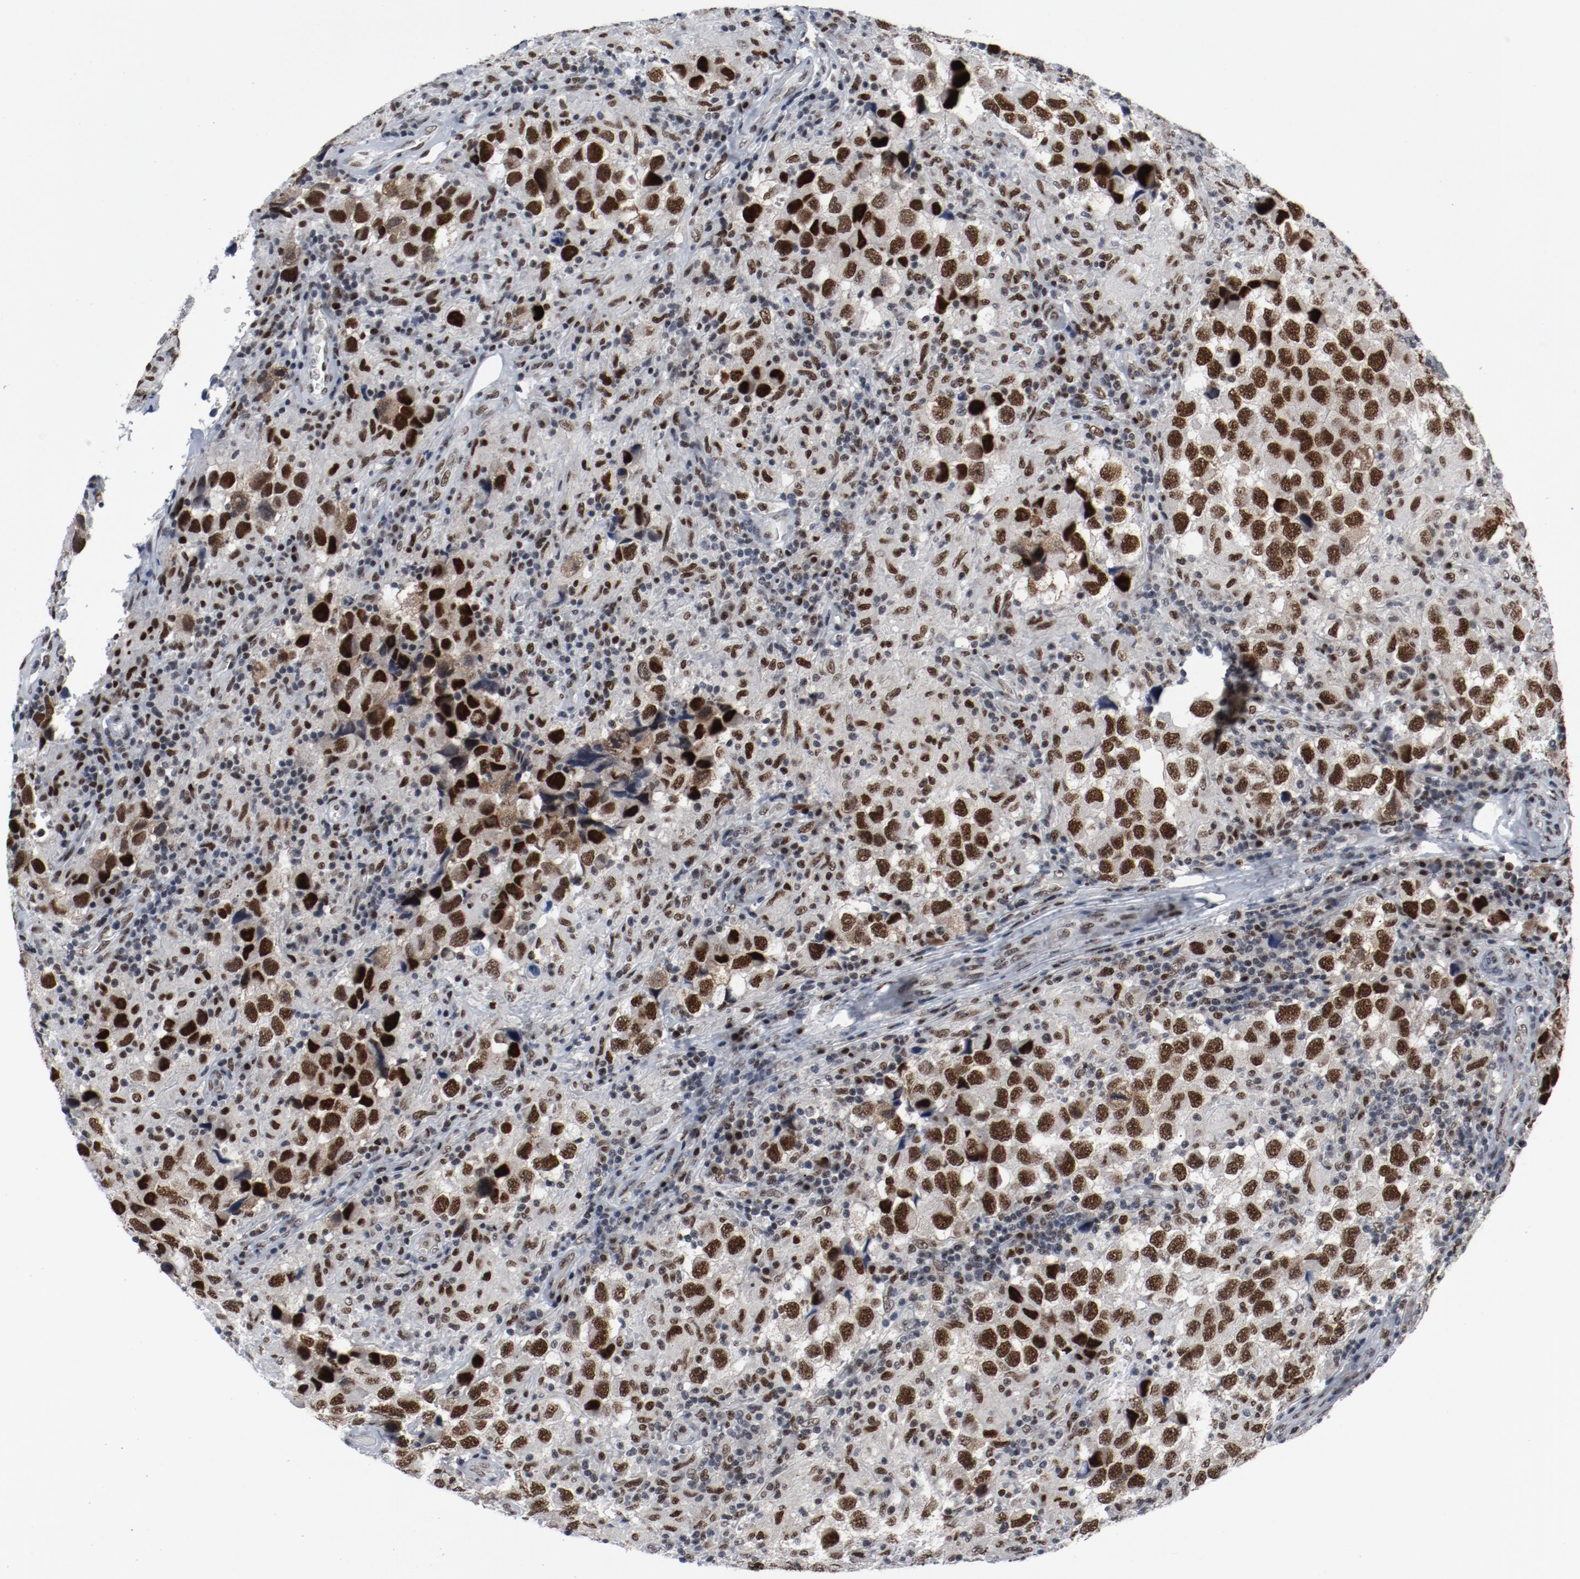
{"staining": {"intensity": "strong", "quantity": ">75%", "location": "nuclear"}, "tissue": "testis cancer", "cell_type": "Tumor cells", "image_type": "cancer", "snomed": [{"axis": "morphology", "description": "Carcinoma, Embryonal, NOS"}, {"axis": "topography", "description": "Testis"}], "caption": "A histopathology image of human testis cancer stained for a protein reveals strong nuclear brown staining in tumor cells.", "gene": "JMJD6", "patient": {"sex": "male", "age": 21}}